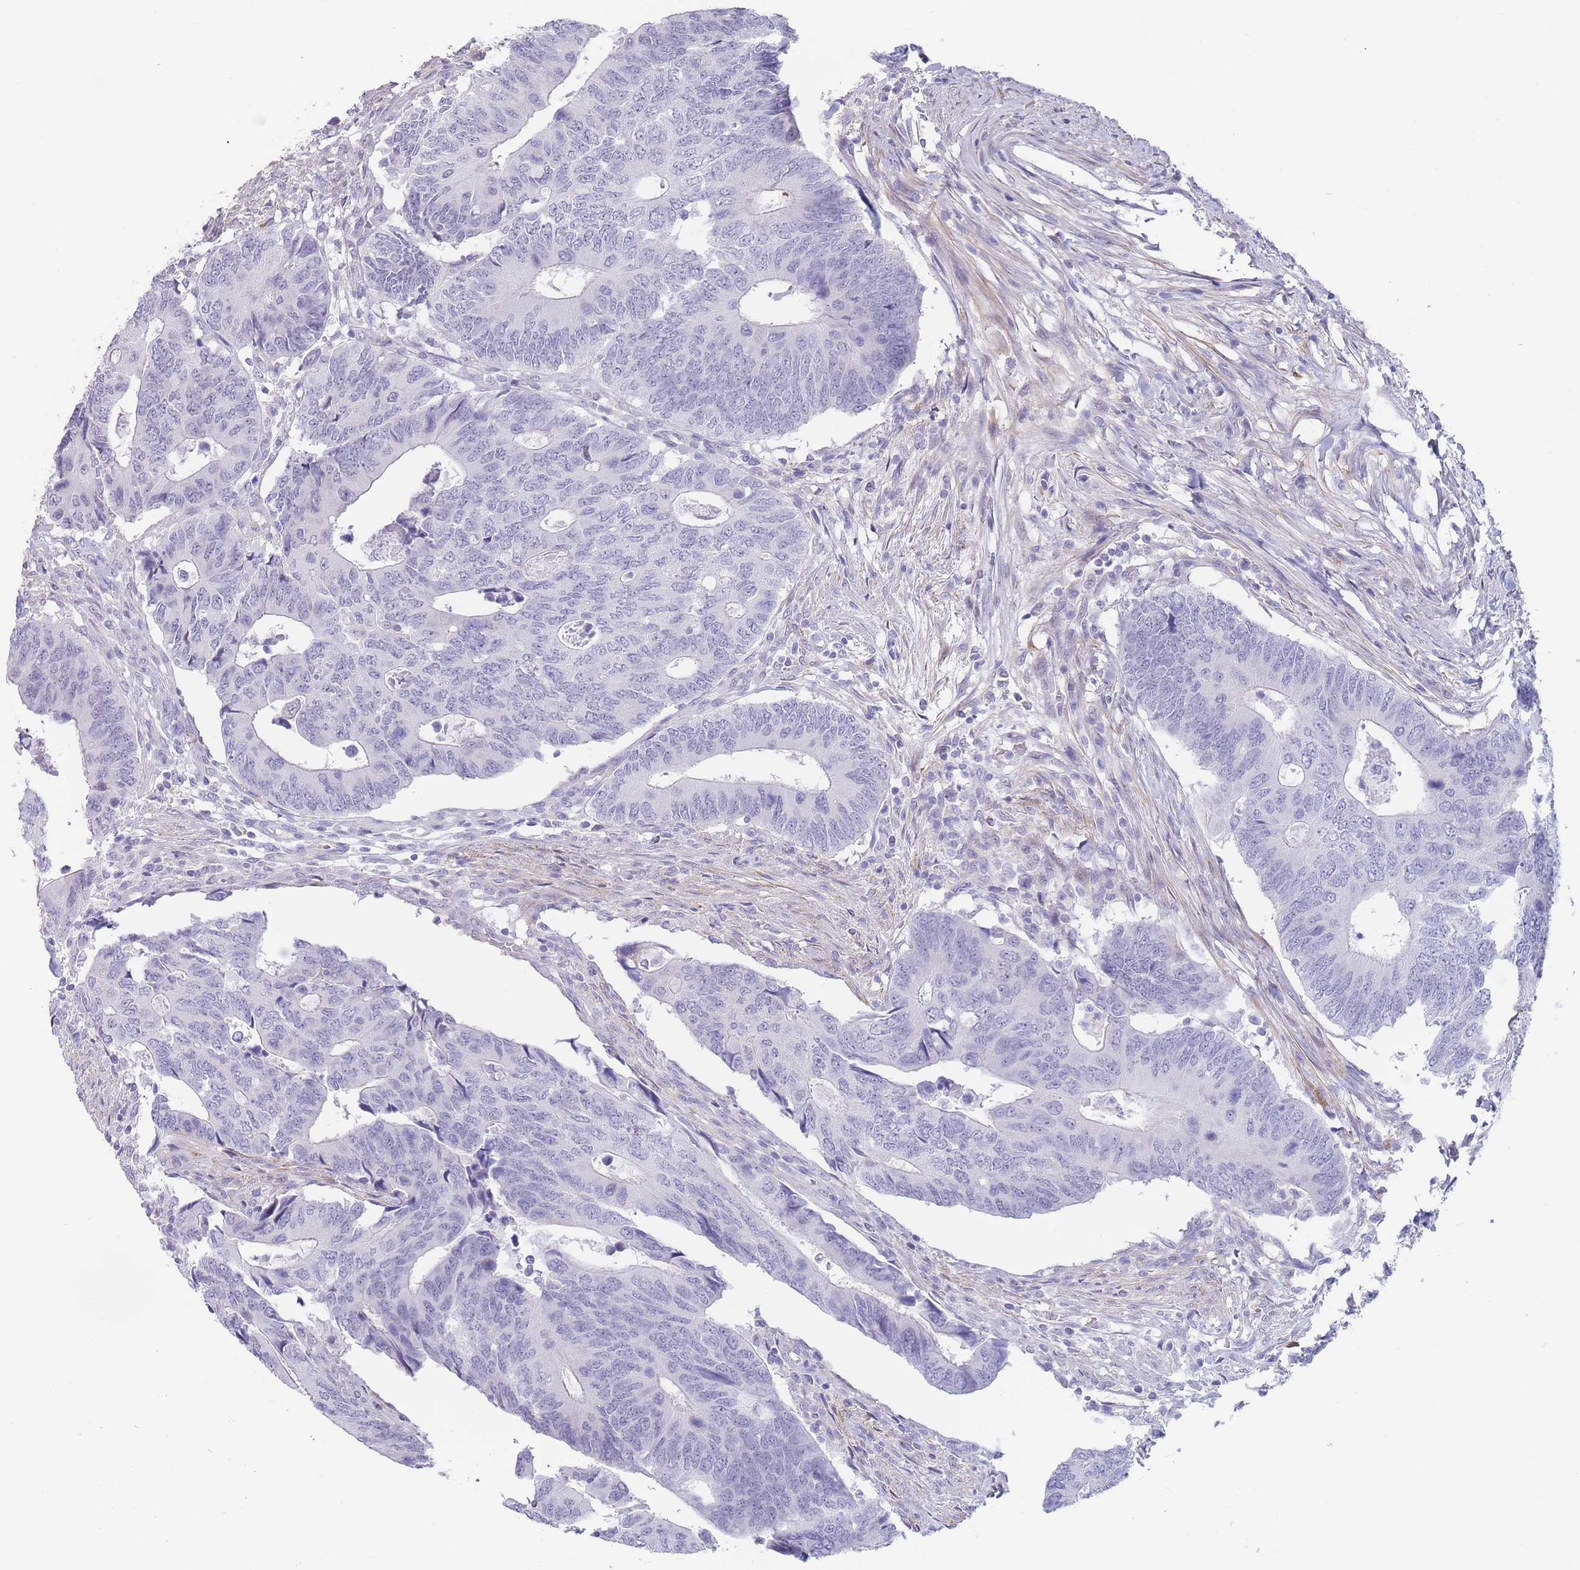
{"staining": {"intensity": "negative", "quantity": "none", "location": "none"}, "tissue": "colorectal cancer", "cell_type": "Tumor cells", "image_type": "cancer", "snomed": [{"axis": "morphology", "description": "Adenocarcinoma, NOS"}, {"axis": "topography", "description": "Colon"}], "caption": "Human colorectal adenocarcinoma stained for a protein using immunohistochemistry demonstrates no staining in tumor cells.", "gene": "ASAP3", "patient": {"sex": "male", "age": 87}}